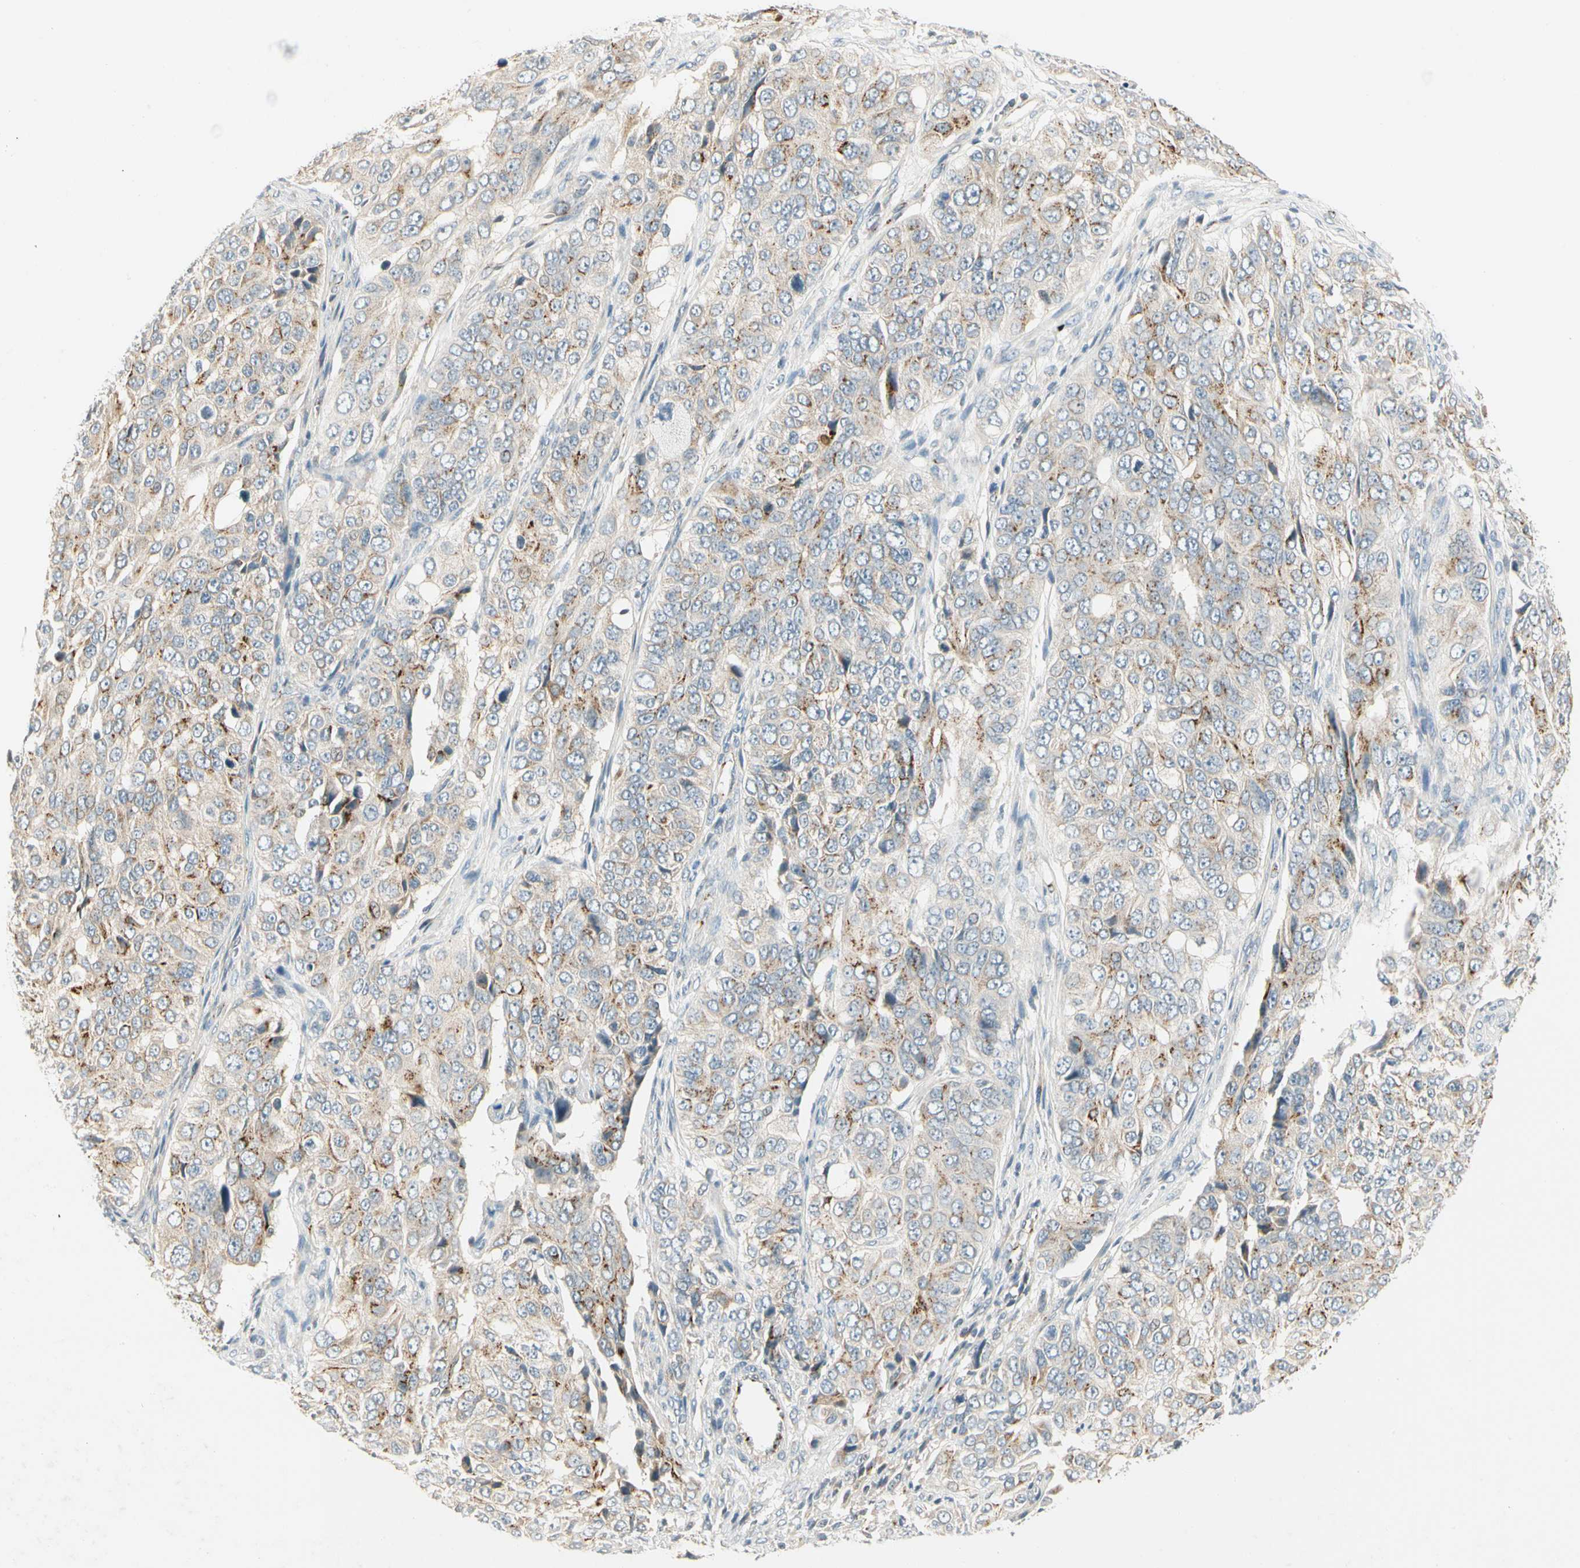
{"staining": {"intensity": "moderate", "quantity": "<25%", "location": "cytoplasmic/membranous"}, "tissue": "ovarian cancer", "cell_type": "Tumor cells", "image_type": "cancer", "snomed": [{"axis": "morphology", "description": "Carcinoma, endometroid"}, {"axis": "topography", "description": "Ovary"}], "caption": "Ovarian cancer stained with DAB (3,3'-diaminobenzidine) IHC reveals low levels of moderate cytoplasmic/membranous positivity in about <25% of tumor cells.", "gene": "MANSC1", "patient": {"sex": "female", "age": 51}}